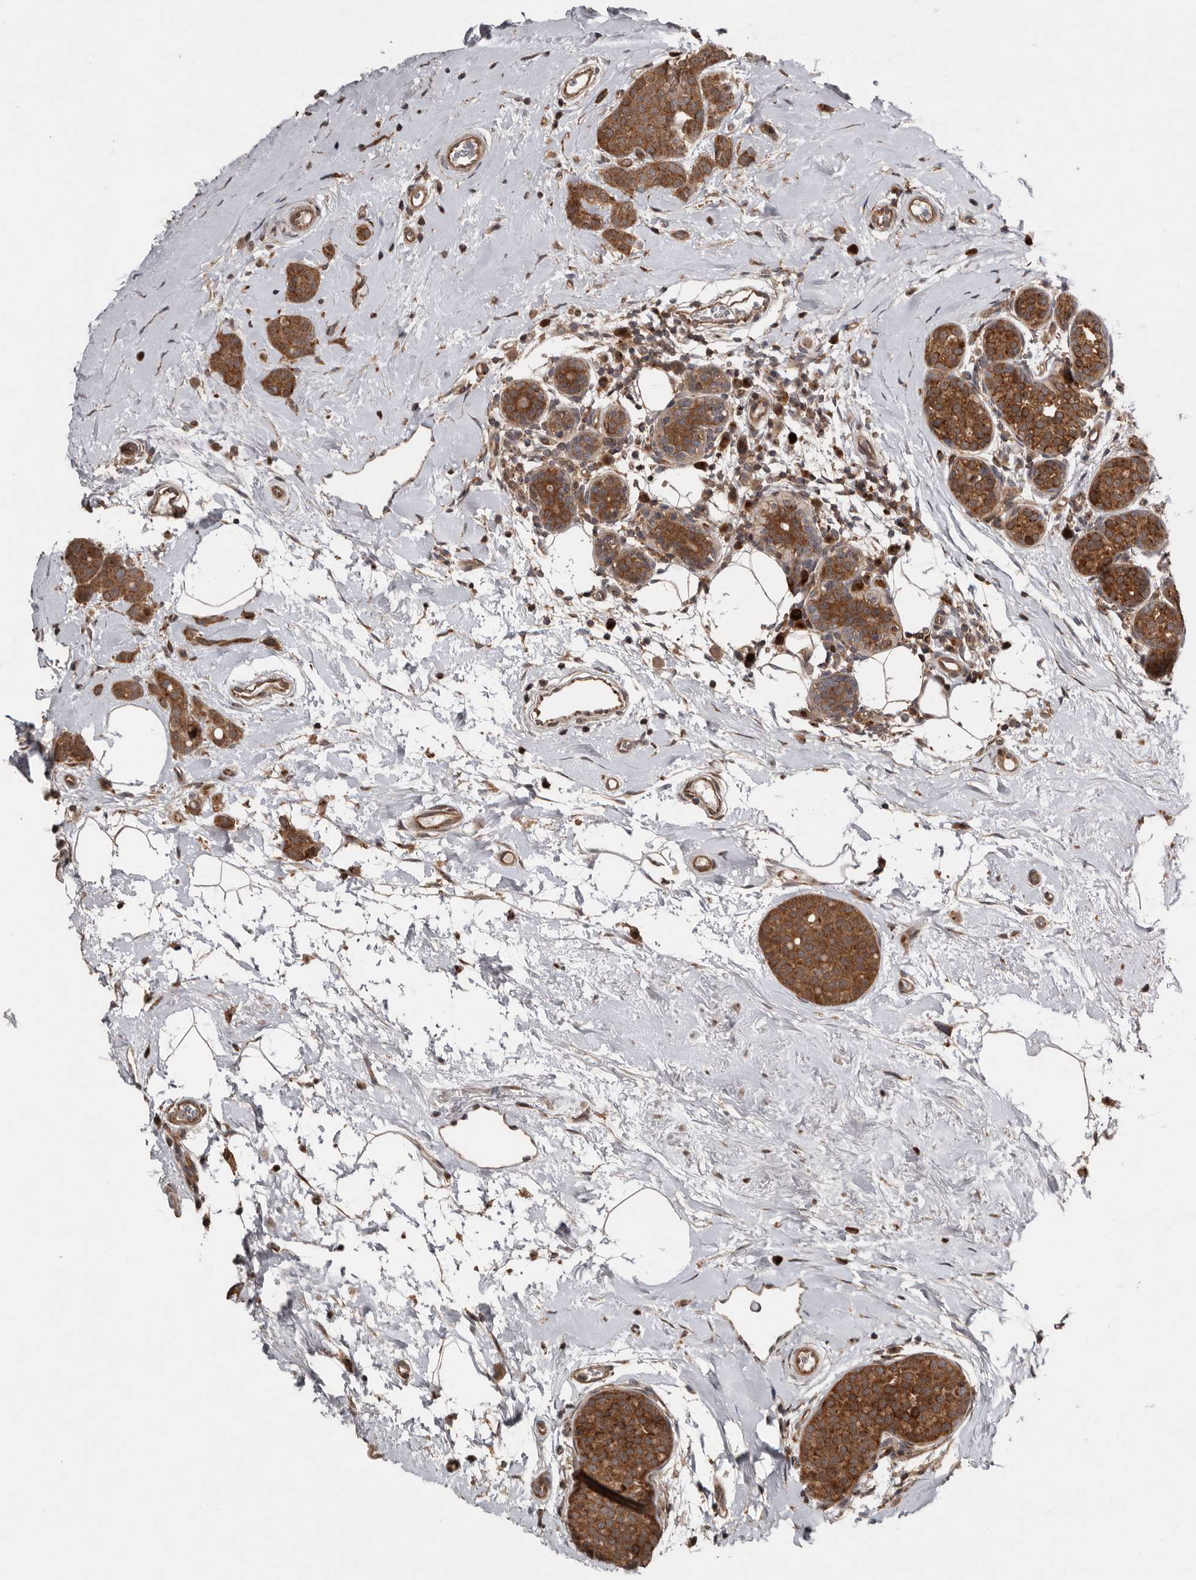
{"staining": {"intensity": "strong", "quantity": ">75%", "location": "cytoplasmic/membranous"}, "tissue": "breast cancer", "cell_type": "Tumor cells", "image_type": "cancer", "snomed": [{"axis": "morphology", "description": "Lobular carcinoma, in situ"}, {"axis": "morphology", "description": "Lobular carcinoma"}, {"axis": "topography", "description": "Breast"}], "caption": "Human breast cancer (lobular carcinoma in situ) stained with a protein marker exhibits strong staining in tumor cells.", "gene": "CCDC190", "patient": {"sex": "female", "age": 41}}